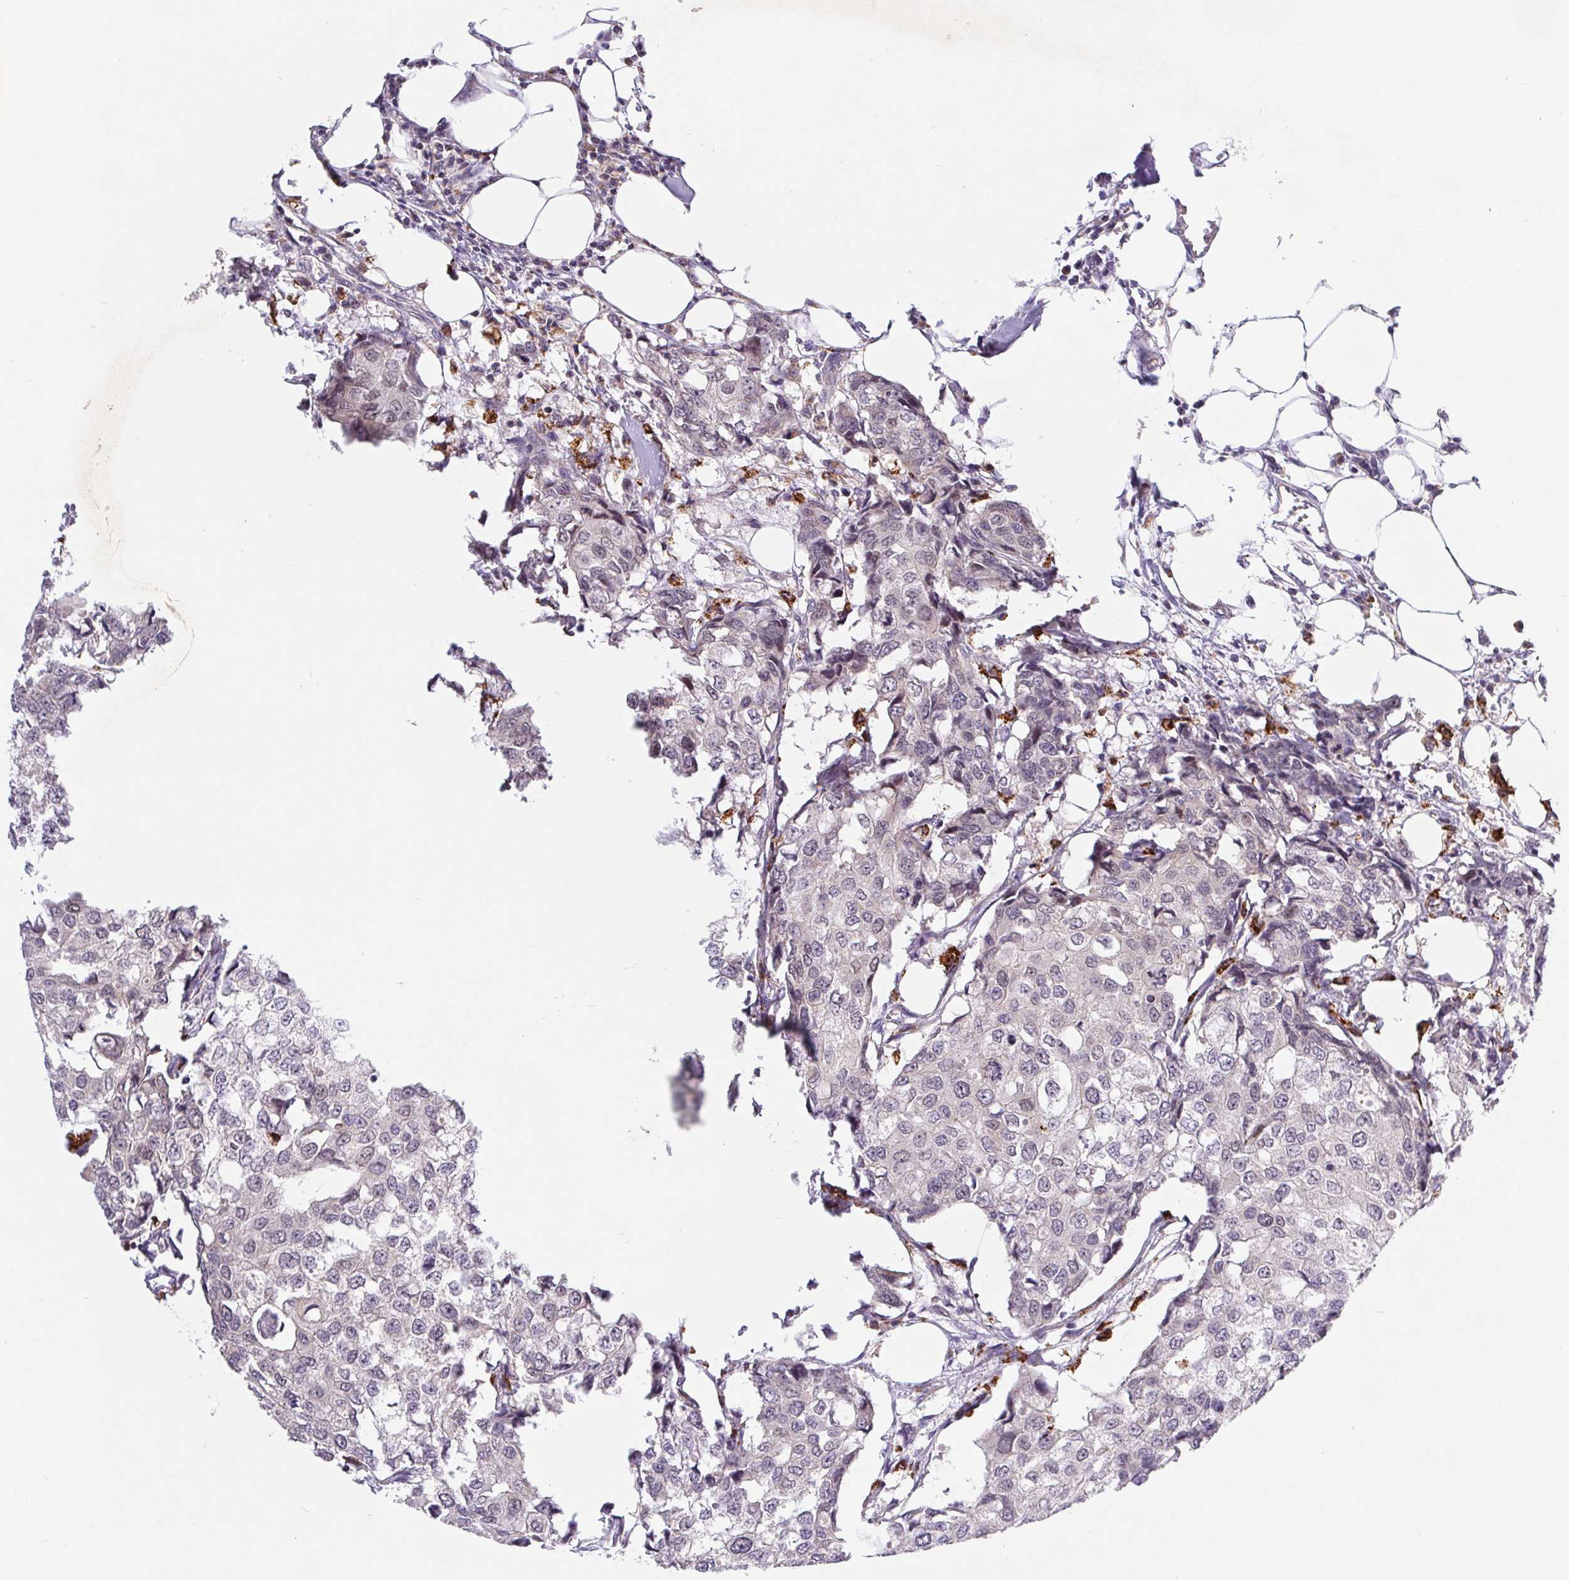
{"staining": {"intensity": "negative", "quantity": "none", "location": "none"}, "tissue": "breast cancer", "cell_type": "Tumor cells", "image_type": "cancer", "snomed": [{"axis": "morphology", "description": "Duct carcinoma"}, {"axis": "topography", "description": "Breast"}], "caption": "Tumor cells are negative for brown protein staining in breast cancer (invasive ductal carcinoma). (Immunohistochemistry (ihc), brightfield microscopy, high magnification).", "gene": "EMC6", "patient": {"sex": "female", "age": 27}}